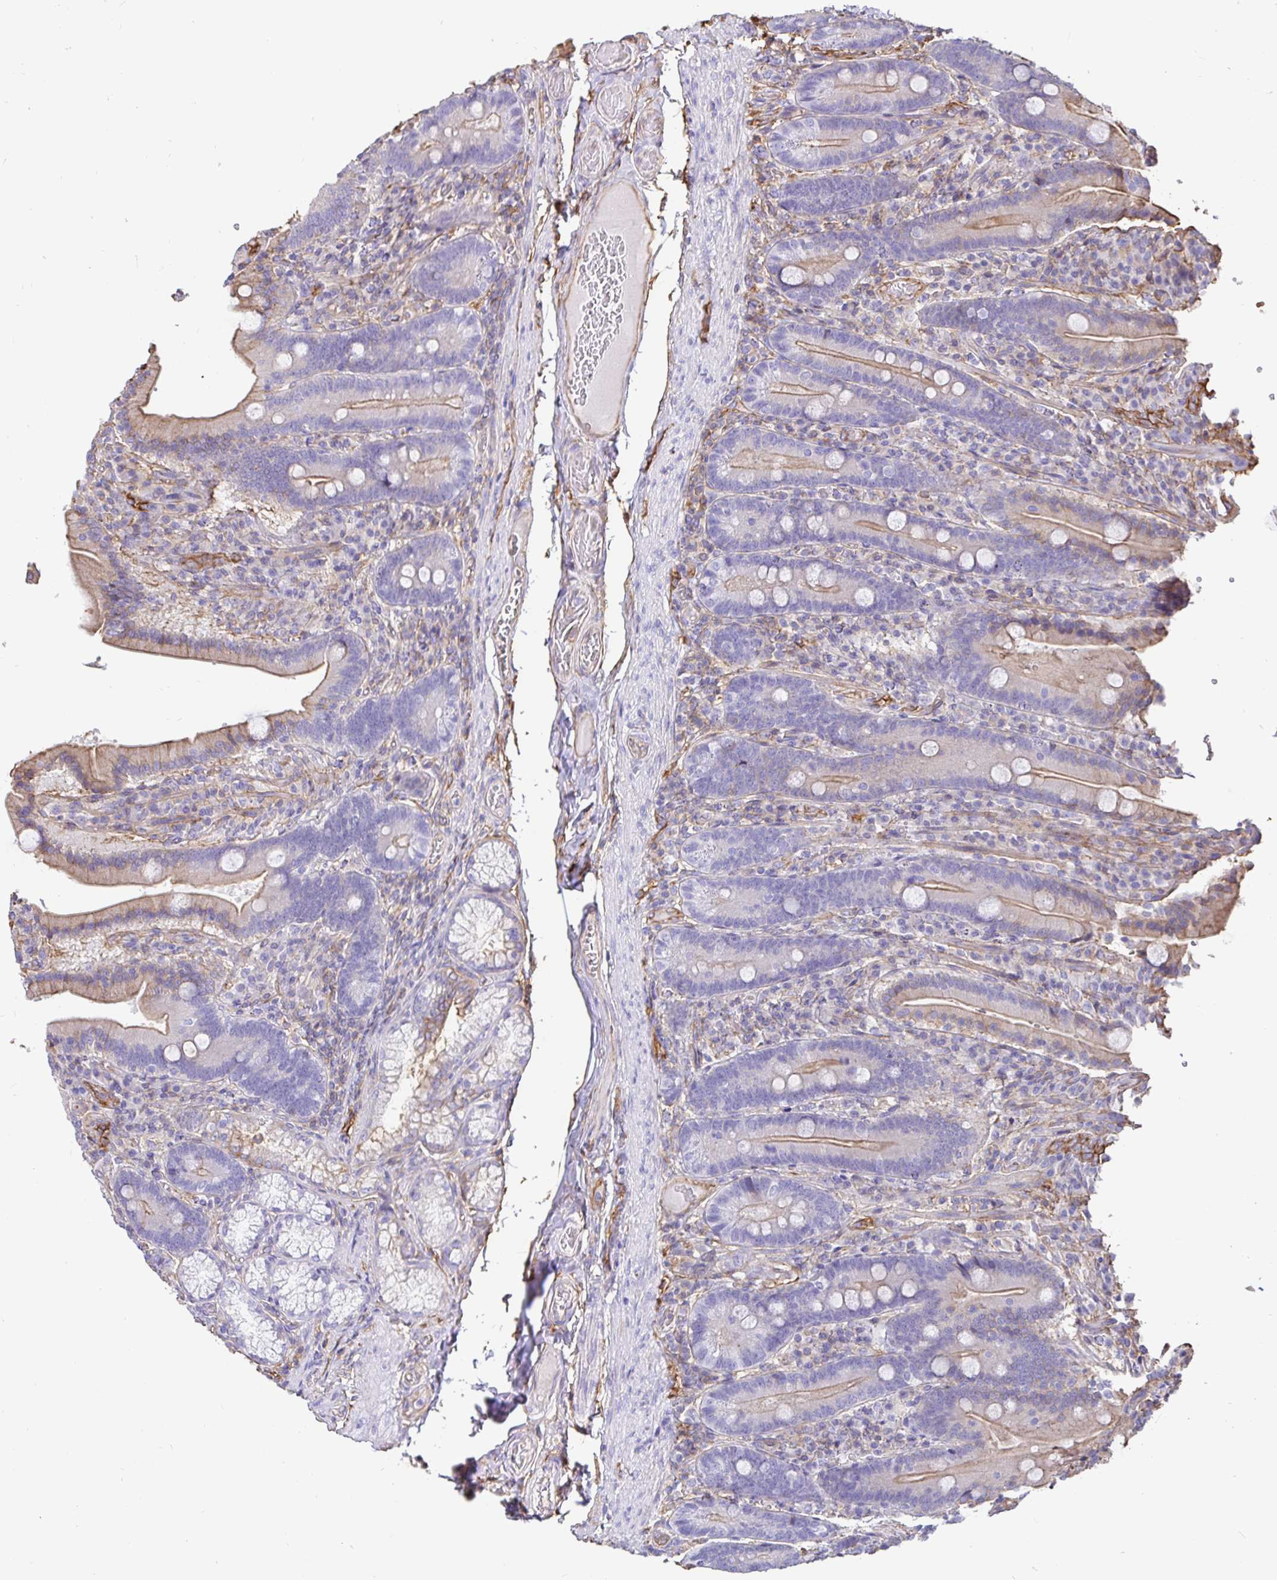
{"staining": {"intensity": "moderate", "quantity": "25%-75%", "location": "cytoplasmic/membranous"}, "tissue": "duodenum", "cell_type": "Glandular cells", "image_type": "normal", "snomed": [{"axis": "morphology", "description": "Normal tissue, NOS"}, {"axis": "topography", "description": "Duodenum"}], "caption": "Human duodenum stained for a protein (brown) demonstrates moderate cytoplasmic/membranous positive staining in about 25%-75% of glandular cells.", "gene": "ANXA2", "patient": {"sex": "female", "age": 62}}